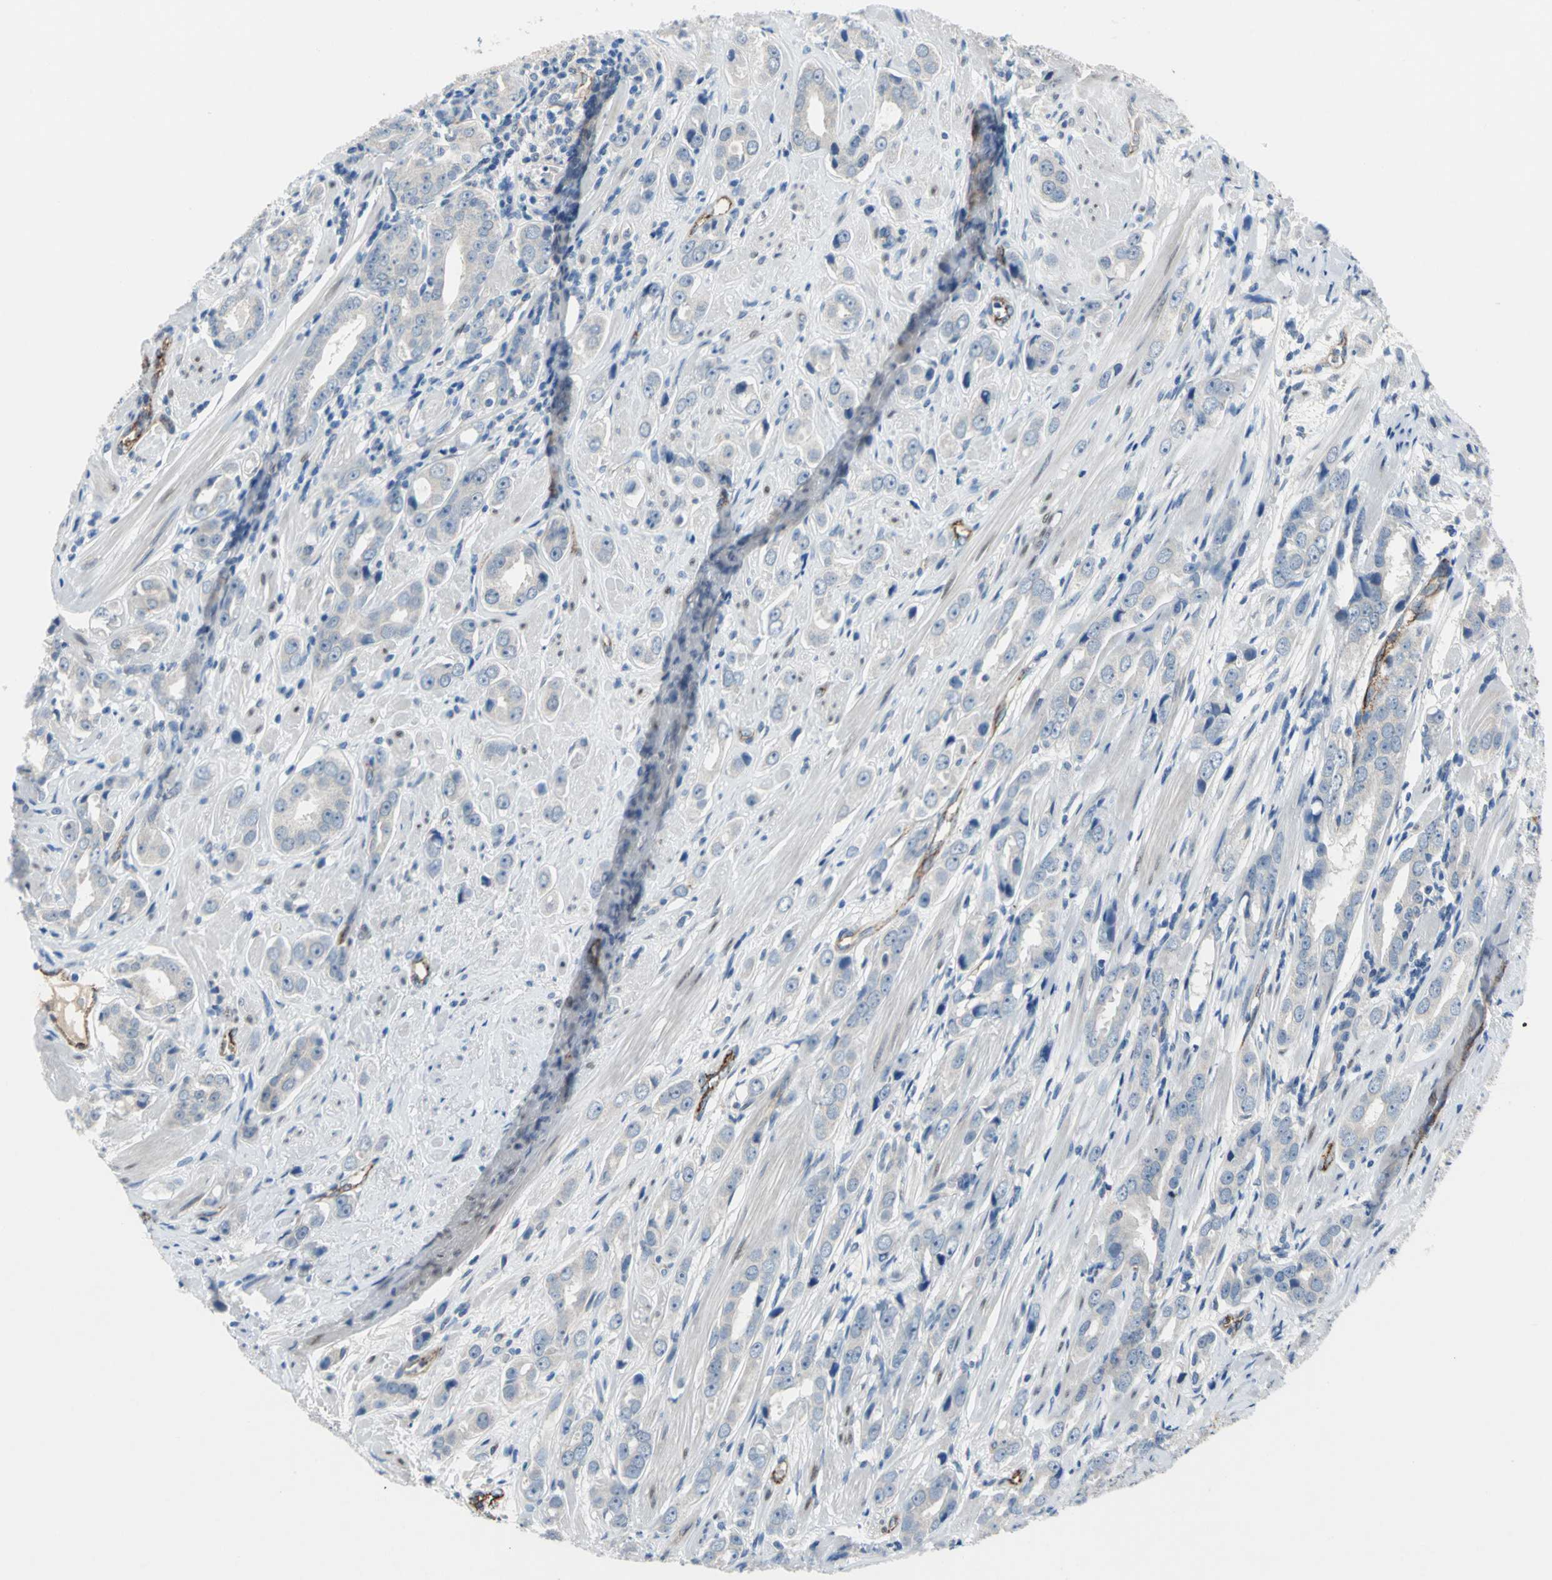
{"staining": {"intensity": "weak", "quantity": "<25%", "location": "cytoplasmic/membranous"}, "tissue": "prostate cancer", "cell_type": "Tumor cells", "image_type": "cancer", "snomed": [{"axis": "morphology", "description": "Adenocarcinoma, Medium grade"}, {"axis": "topography", "description": "Prostate"}], "caption": "Prostate cancer (medium-grade adenocarcinoma) stained for a protein using immunohistochemistry reveals no staining tumor cells.", "gene": "SELP", "patient": {"sex": "male", "age": 53}}